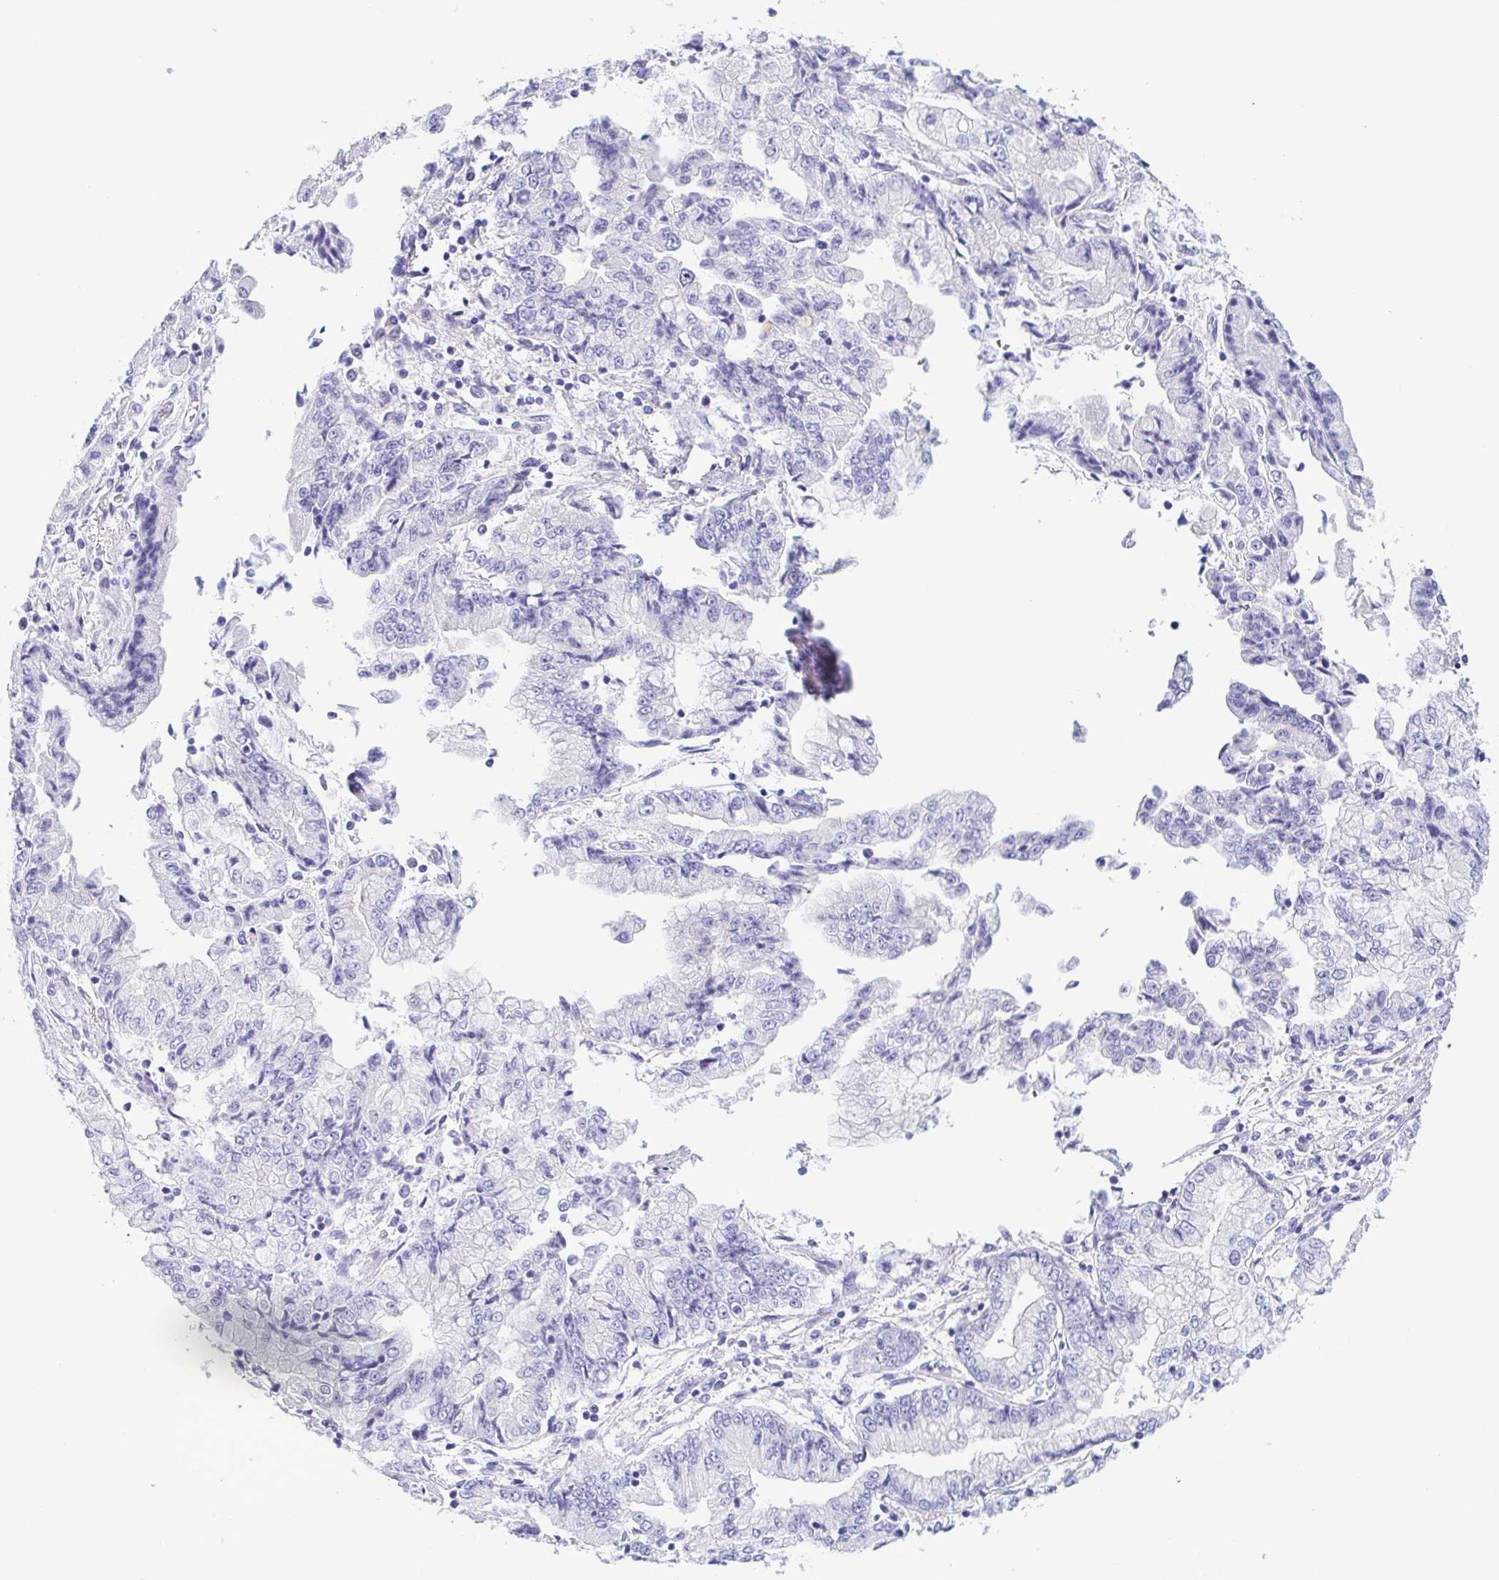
{"staining": {"intensity": "negative", "quantity": "none", "location": "none"}, "tissue": "stomach cancer", "cell_type": "Tumor cells", "image_type": "cancer", "snomed": [{"axis": "morphology", "description": "Adenocarcinoma, NOS"}, {"axis": "topography", "description": "Stomach, upper"}], "caption": "This photomicrograph is of stomach cancer (adenocarcinoma) stained with IHC to label a protein in brown with the nuclei are counter-stained blue. There is no expression in tumor cells.", "gene": "TREH", "patient": {"sex": "female", "age": 74}}